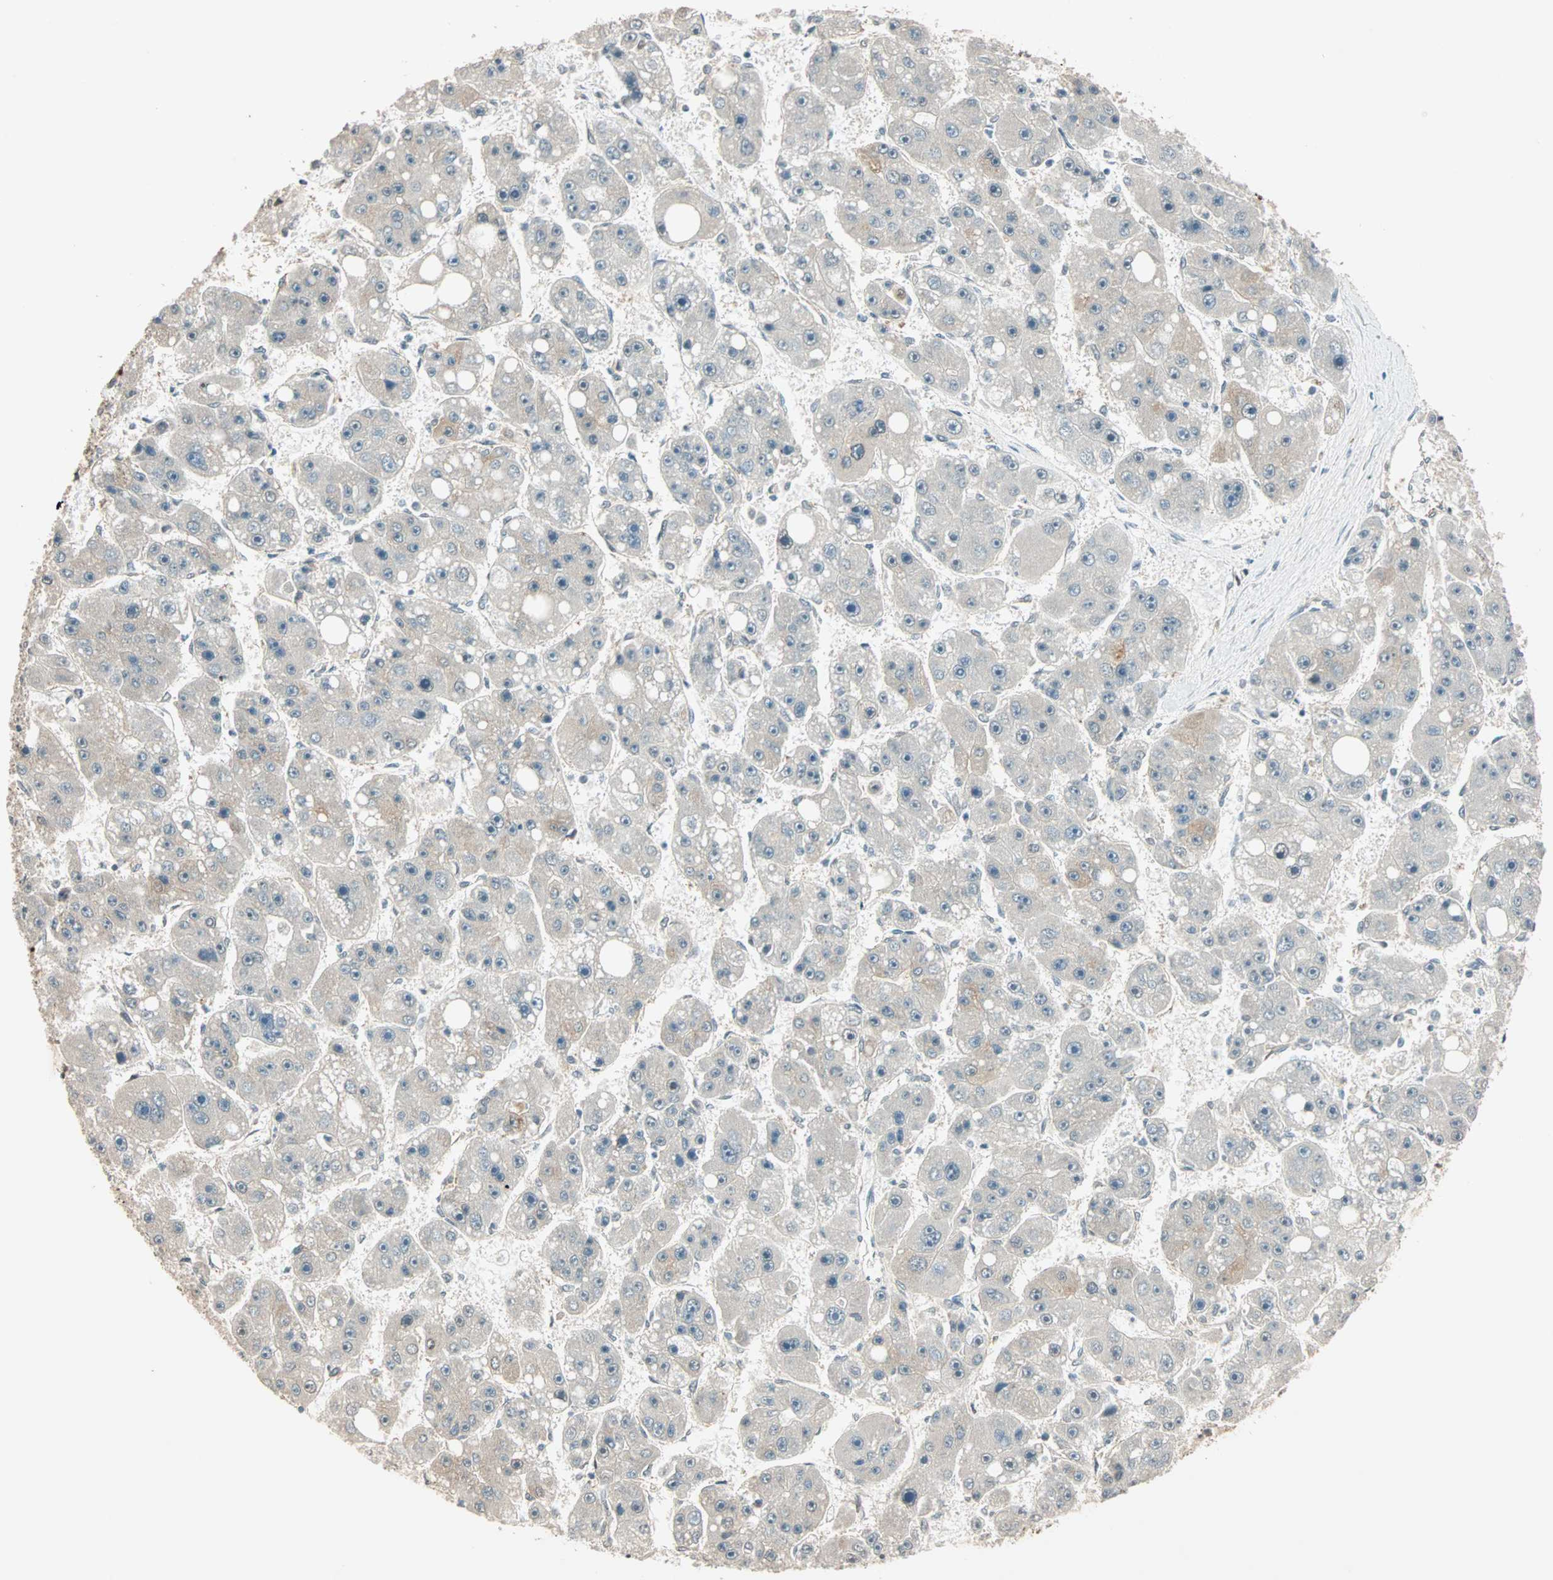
{"staining": {"intensity": "weak", "quantity": "<25%", "location": "cytoplasmic/membranous"}, "tissue": "liver cancer", "cell_type": "Tumor cells", "image_type": "cancer", "snomed": [{"axis": "morphology", "description": "Carcinoma, Hepatocellular, NOS"}, {"axis": "topography", "description": "Liver"}], "caption": "Tumor cells are negative for protein expression in human hepatocellular carcinoma (liver).", "gene": "PRDM2", "patient": {"sex": "female", "age": 61}}